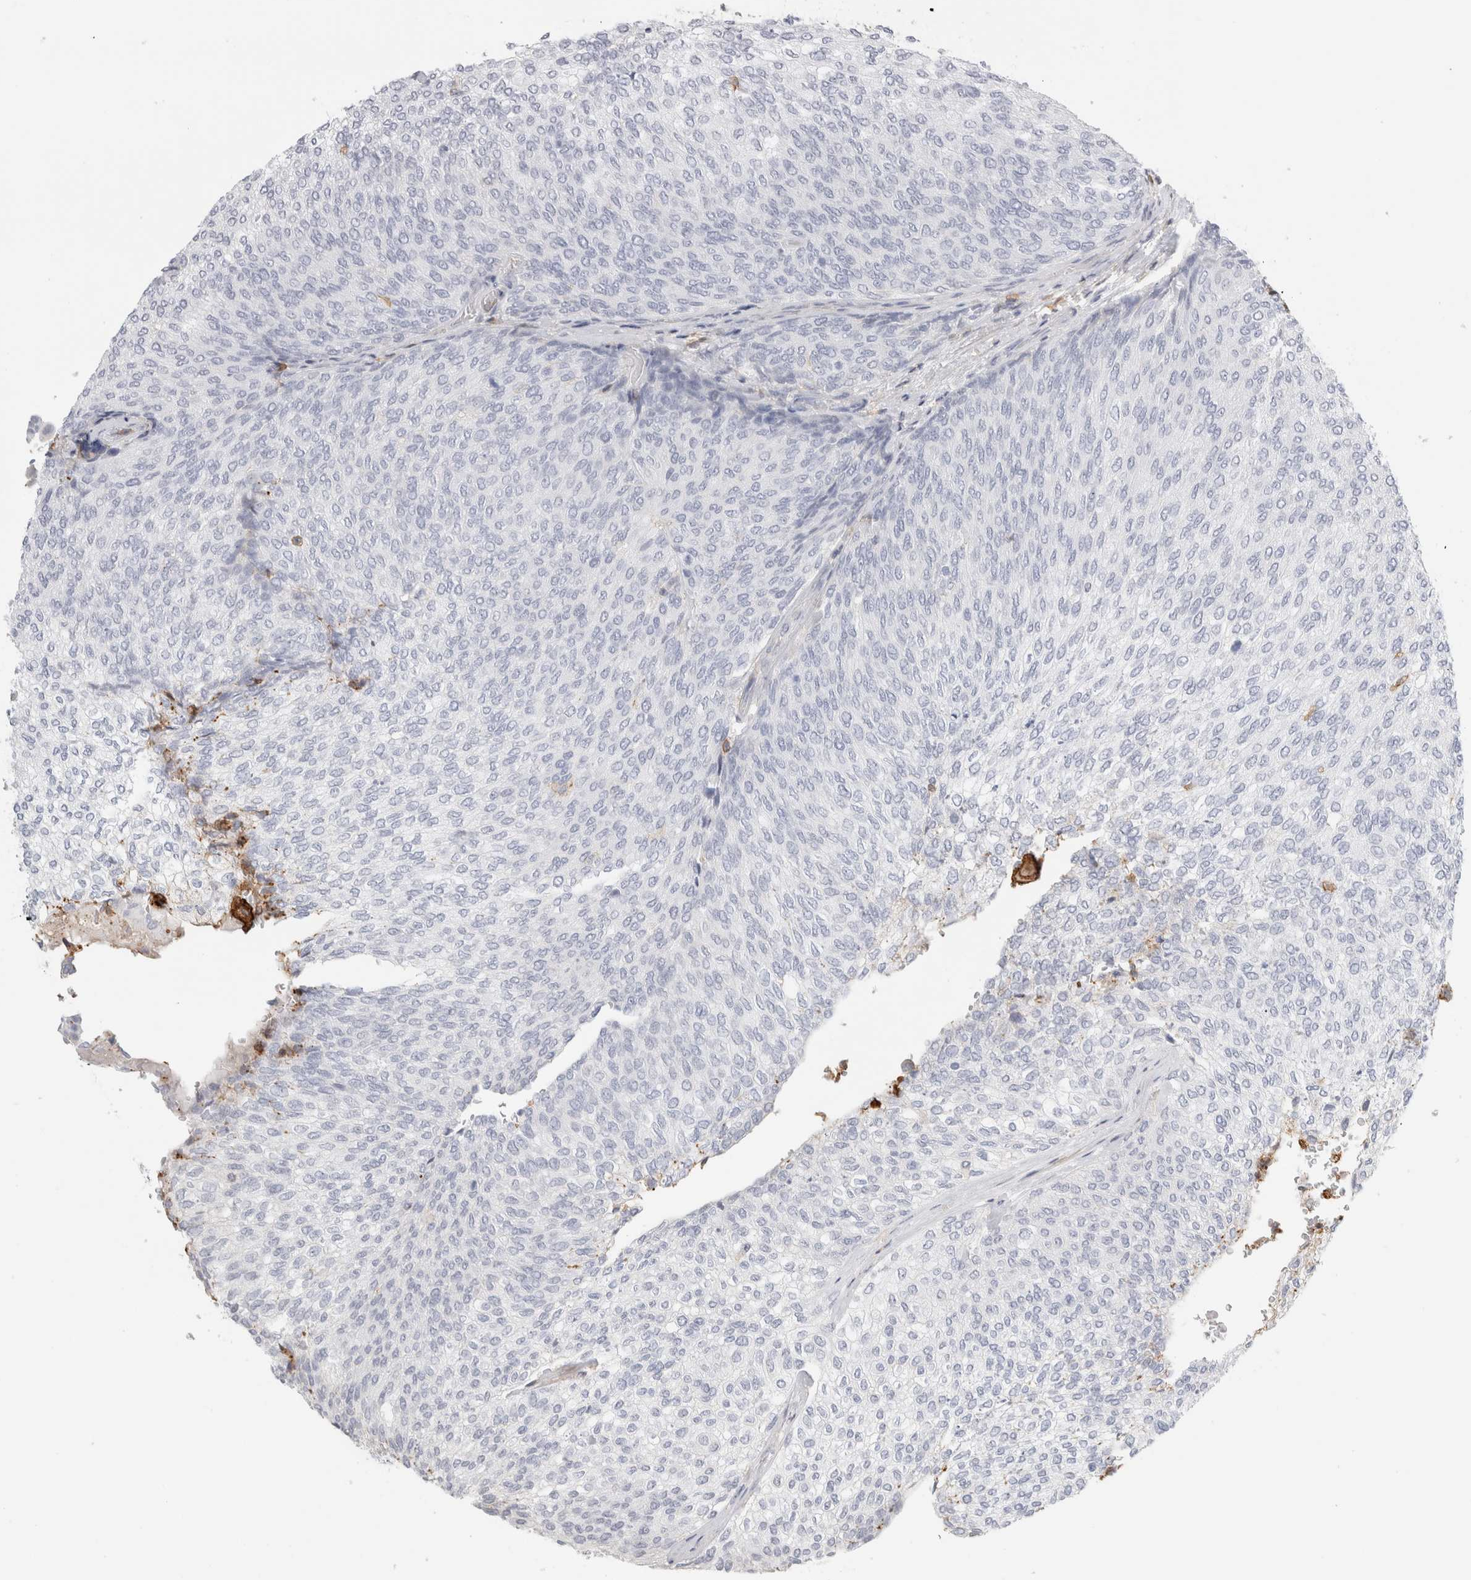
{"staining": {"intensity": "negative", "quantity": "none", "location": "none"}, "tissue": "urothelial cancer", "cell_type": "Tumor cells", "image_type": "cancer", "snomed": [{"axis": "morphology", "description": "Urothelial carcinoma, Low grade"}, {"axis": "topography", "description": "Urinary bladder"}], "caption": "High power microscopy photomicrograph of an immunohistochemistry (IHC) micrograph of low-grade urothelial carcinoma, revealing no significant positivity in tumor cells. Brightfield microscopy of IHC stained with DAB (brown) and hematoxylin (blue), captured at high magnification.", "gene": "P2RY2", "patient": {"sex": "female", "age": 79}}